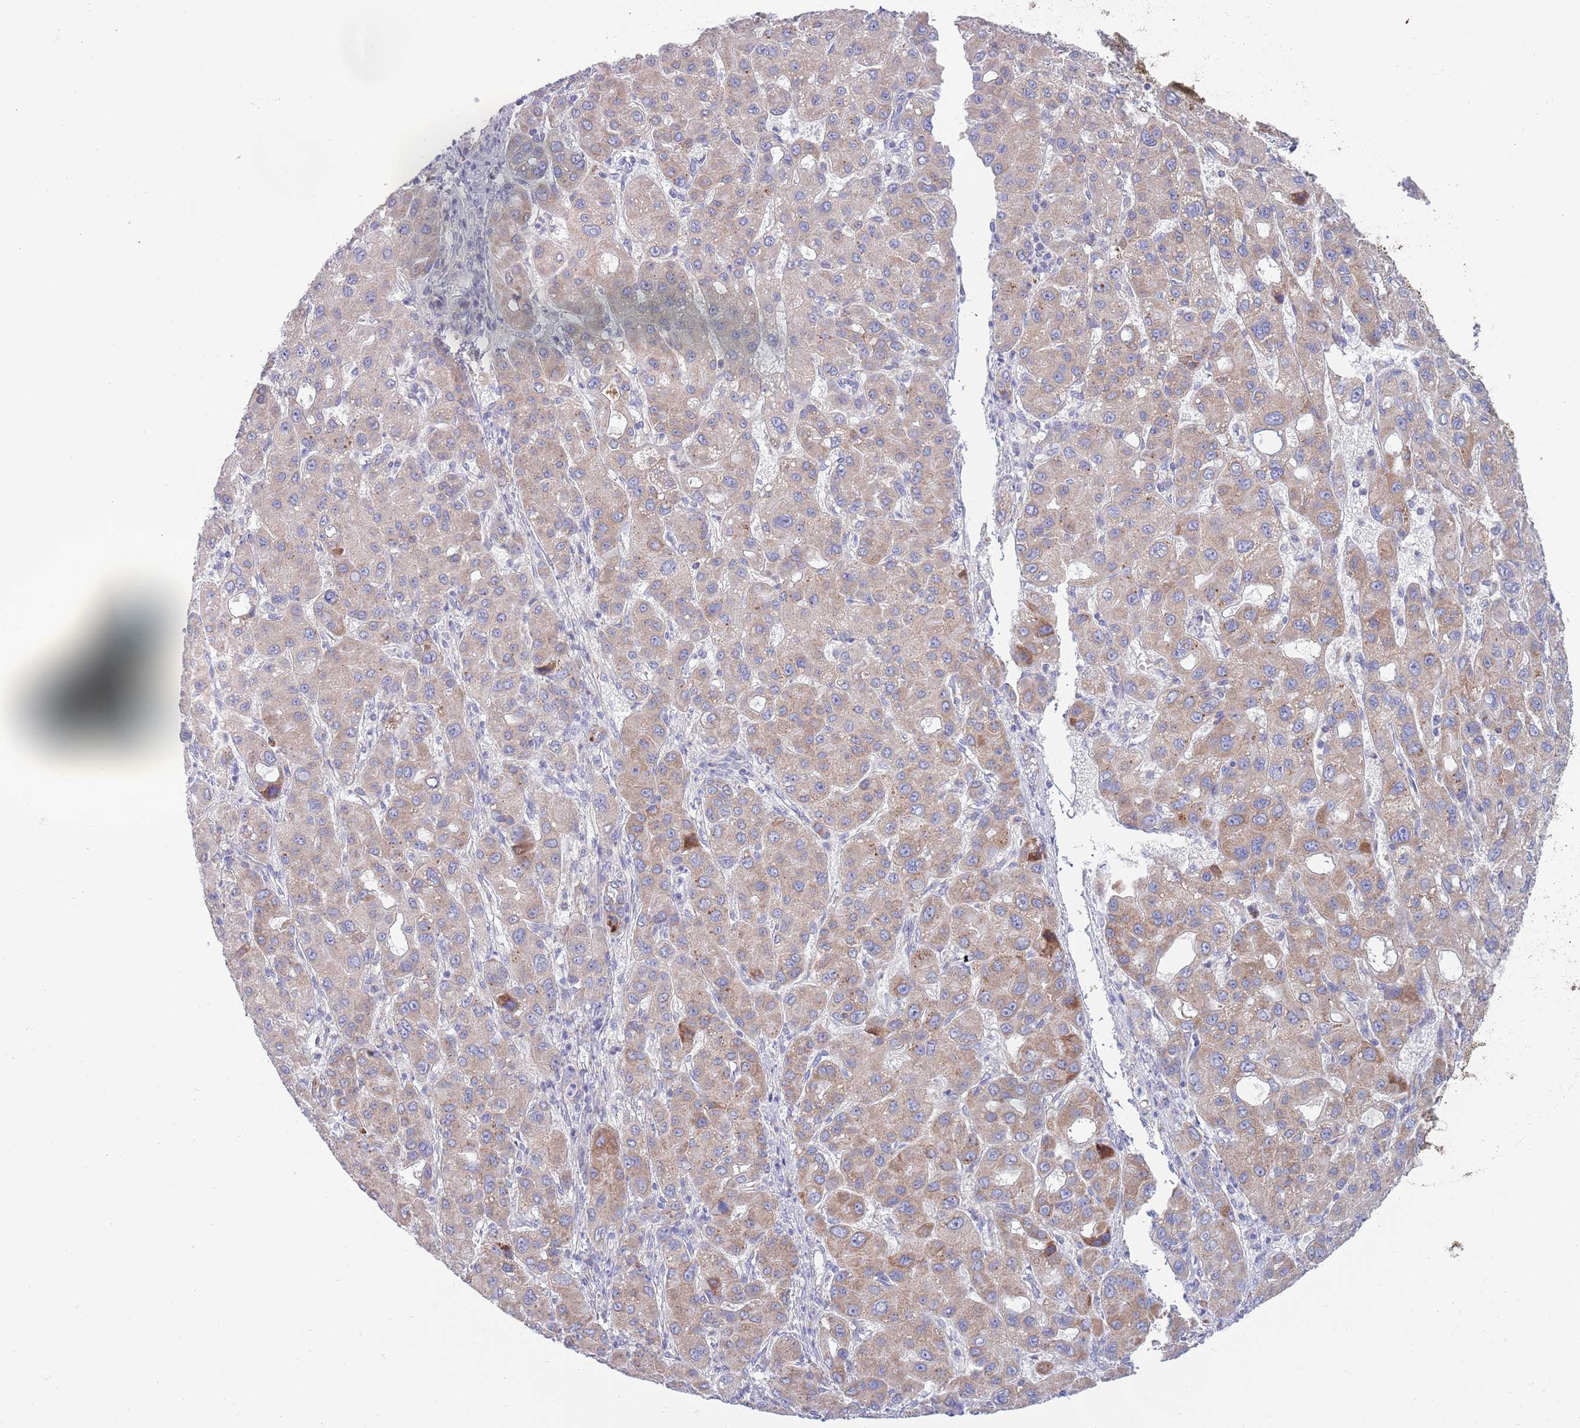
{"staining": {"intensity": "weak", "quantity": ">75%", "location": "cytoplasmic/membranous"}, "tissue": "liver cancer", "cell_type": "Tumor cells", "image_type": "cancer", "snomed": [{"axis": "morphology", "description": "Carcinoma, Hepatocellular, NOS"}, {"axis": "topography", "description": "Liver"}], "caption": "Tumor cells demonstrate low levels of weak cytoplasmic/membranous expression in approximately >75% of cells in human liver cancer (hepatocellular carcinoma). (Stains: DAB (3,3'-diaminobenzidine) in brown, nuclei in blue, Microscopy: brightfield microscopy at high magnification).", "gene": "EMC8", "patient": {"sex": "male", "age": 55}}